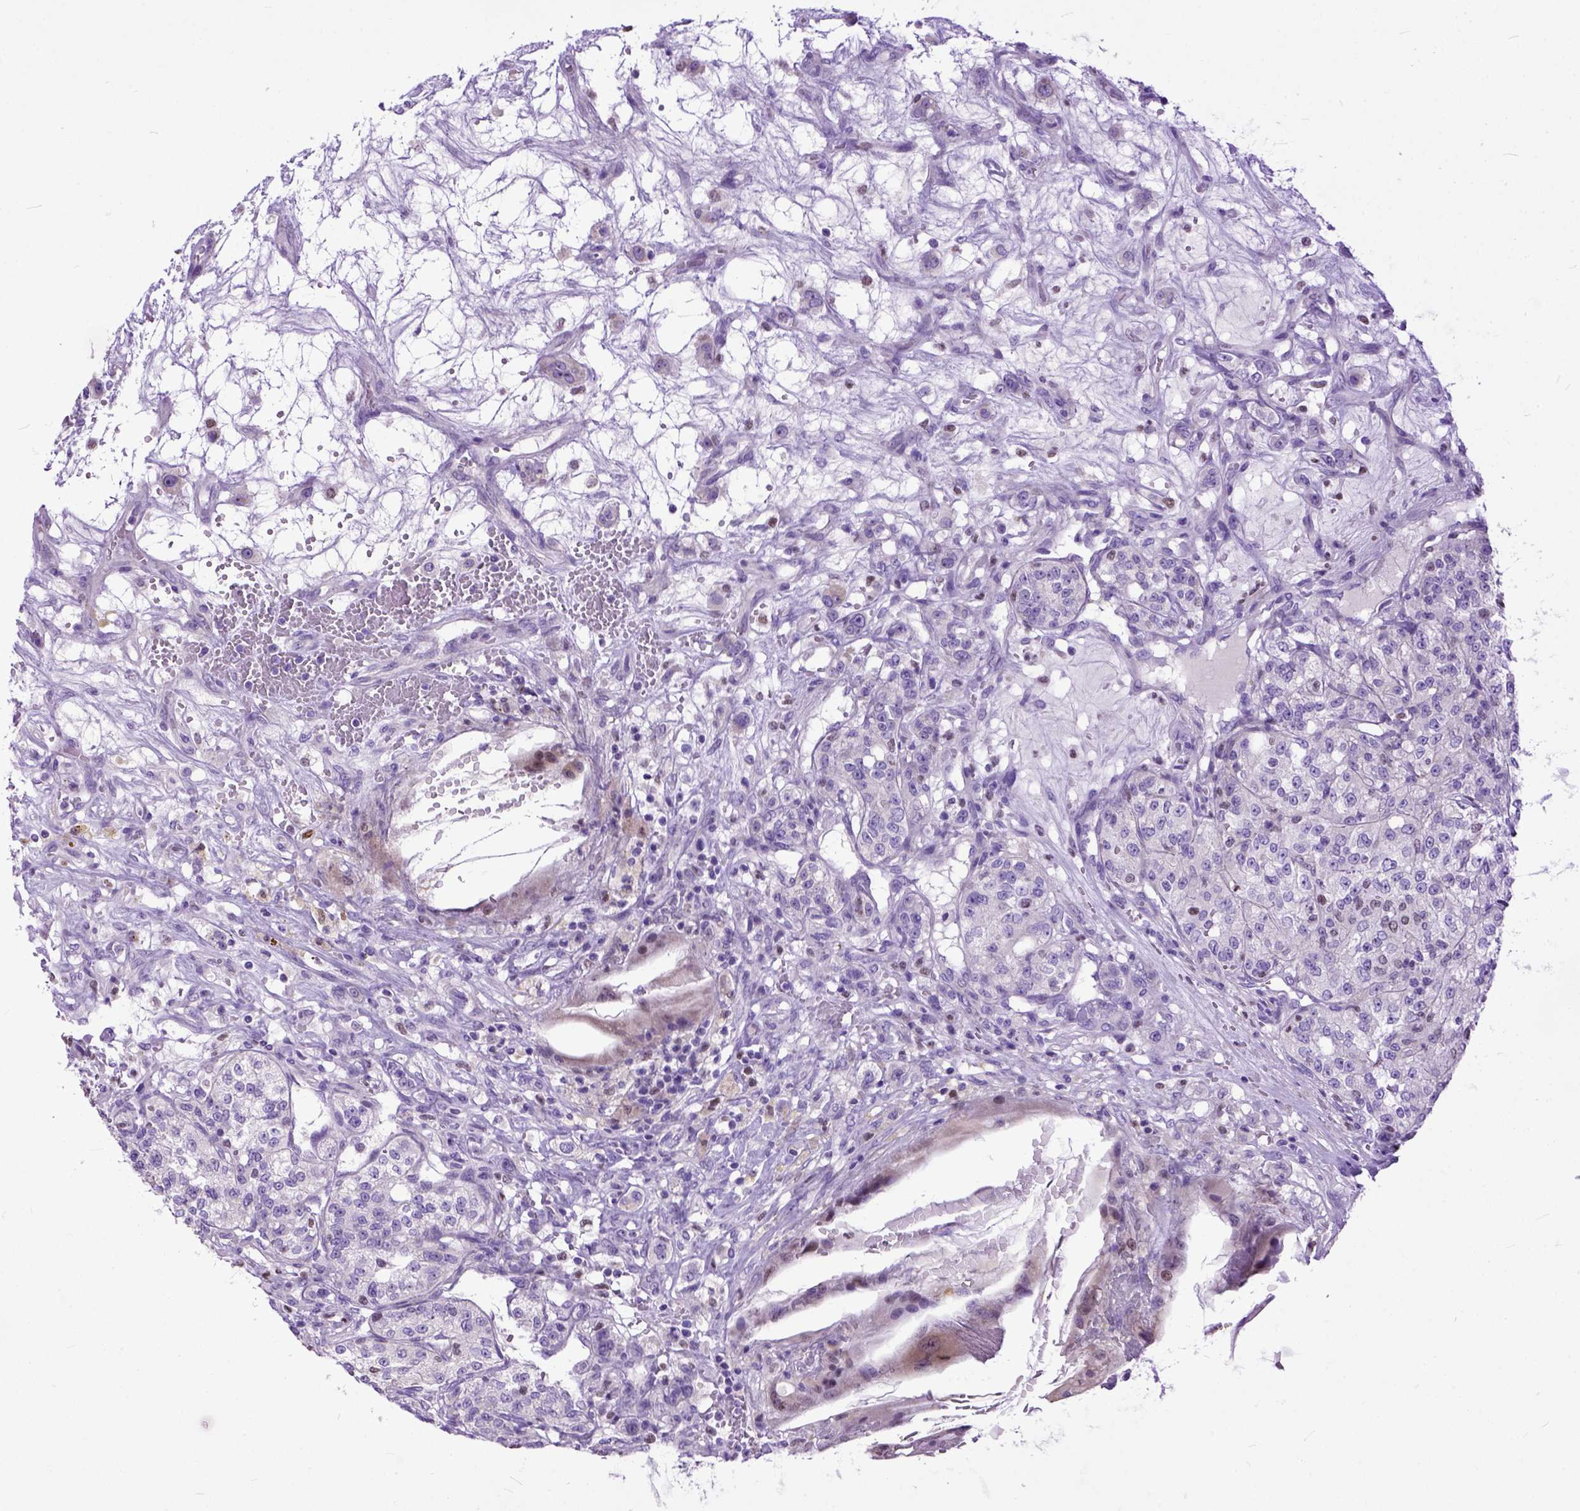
{"staining": {"intensity": "negative", "quantity": "none", "location": "none"}, "tissue": "renal cancer", "cell_type": "Tumor cells", "image_type": "cancer", "snomed": [{"axis": "morphology", "description": "Adenocarcinoma, NOS"}, {"axis": "topography", "description": "Kidney"}], "caption": "Immunohistochemistry (IHC) histopathology image of neoplastic tissue: human renal cancer stained with DAB exhibits no significant protein positivity in tumor cells.", "gene": "CRB1", "patient": {"sex": "female", "age": 63}}